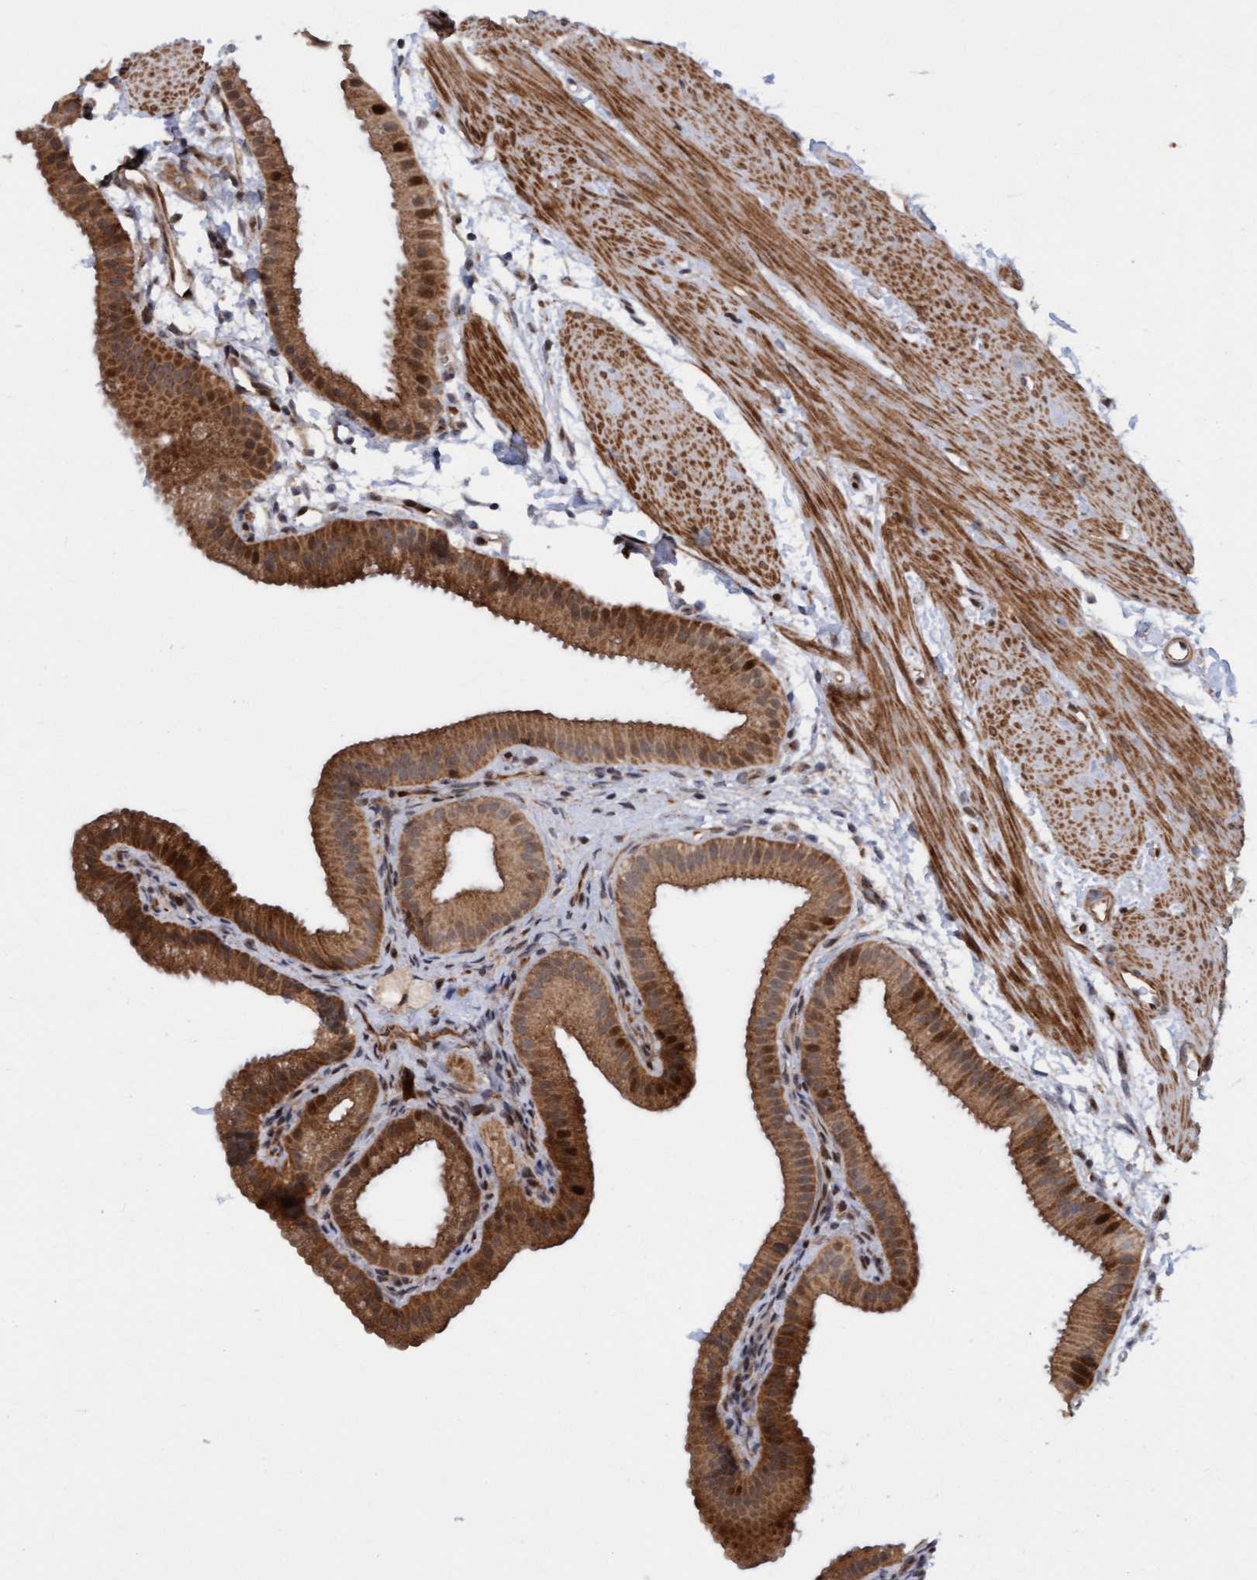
{"staining": {"intensity": "moderate", "quantity": ">75%", "location": "cytoplasmic/membranous,nuclear"}, "tissue": "gallbladder", "cell_type": "Glandular cells", "image_type": "normal", "snomed": [{"axis": "morphology", "description": "Normal tissue, NOS"}, {"axis": "topography", "description": "Gallbladder"}], "caption": "Glandular cells show medium levels of moderate cytoplasmic/membranous,nuclear expression in about >75% of cells in normal human gallbladder.", "gene": "ITFG1", "patient": {"sex": "female", "age": 64}}